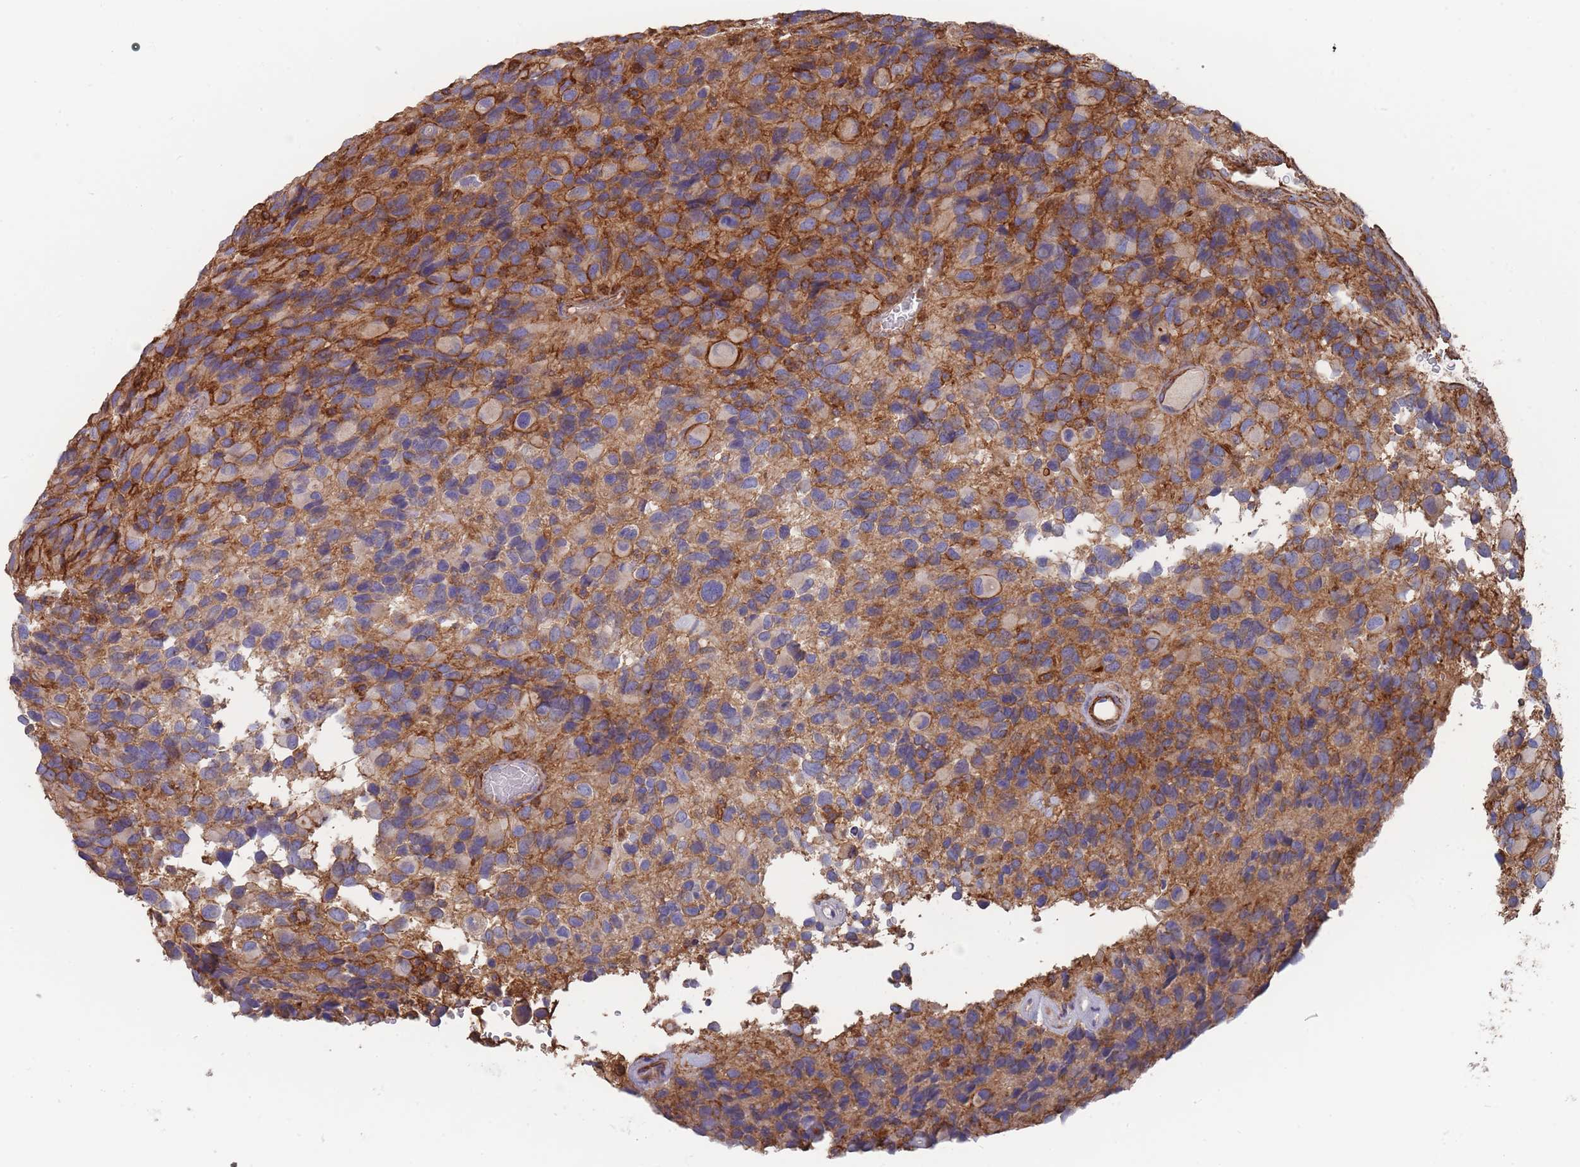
{"staining": {"intensity": "weak", "quantity": "<25%", "location": "cytoplasmic/membranous"}, "tissue": "glioma", "cell_type": "Tumor cells", "image_type": "cancer", "snomed": [{"axis": "morphology", "description": "Glioma, malignant, High grade"}, {"axis": "topography", "description": "Brain"}], "caption": "Human glioma stained for a protein using immunohistochemistry reveals no positivity in tumor cells.", "gene": "SCCPDH", "patient": {"sex": "male", "age": 77}}